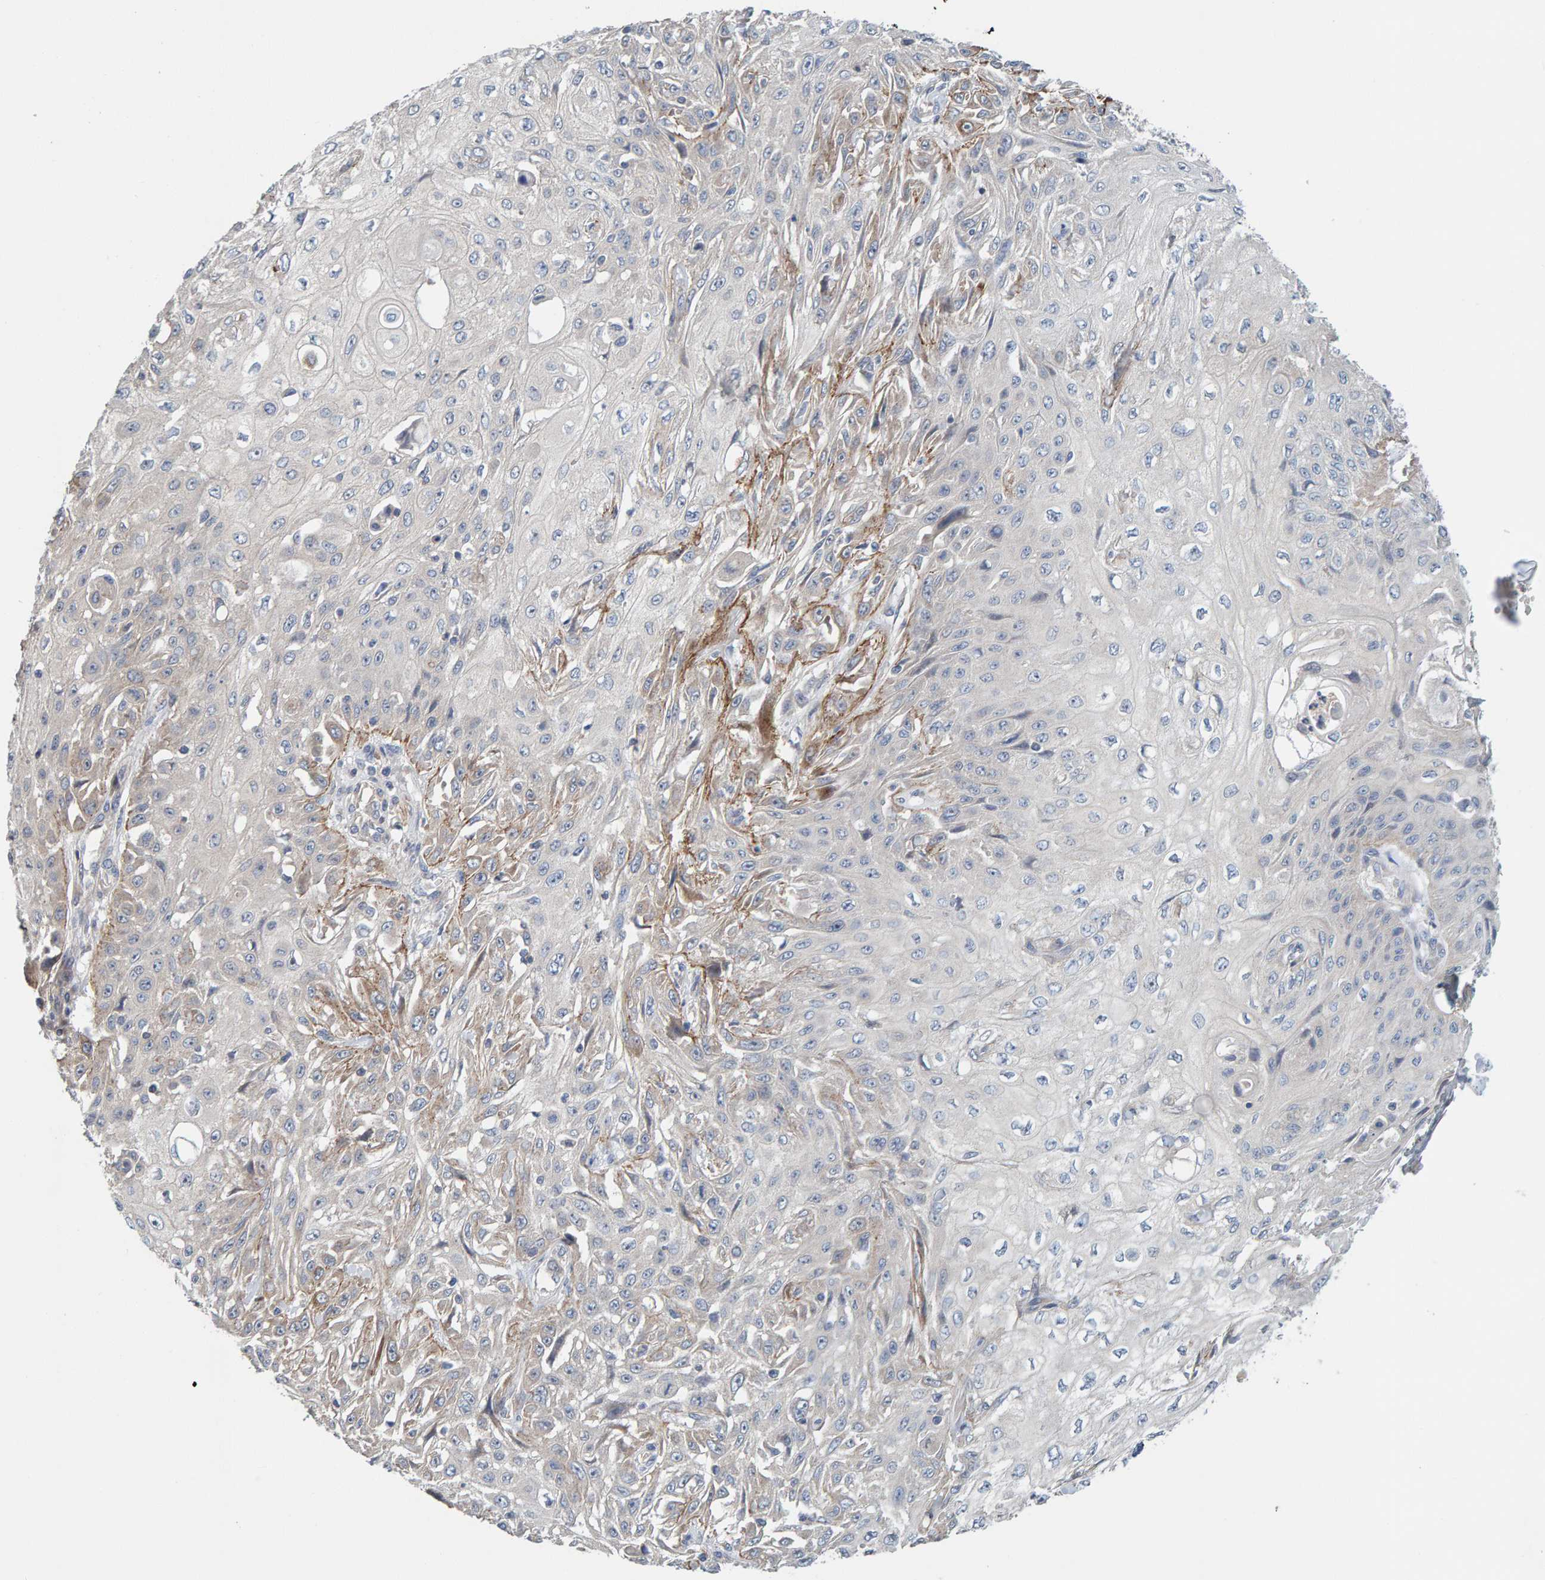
{"staining": {"intensity": "weak", "quantity": "<25%", "location": "cytoplasmic/membranous"}, "tissue": "skin cancer", "cell_type": "Tumor cells", "image_type": "cancer", "snomed": [{"axis": "morphology", "description": "Squamous cell carcinoma, NOS"}, {"axis": "morphology", "description": "Squamous cell carcinoma, metastatic, NOS"}, {"axis": "topography", "description": "Skin"}, {"axis": "topography", "description": "Lymph node"}], "caption": "Tumor cells are negative for protein expression in human skin cancer (metastatic squamous cell carcinoma).", "gene": "CCM2", "patient": {"sex": "male", "age": 75}}